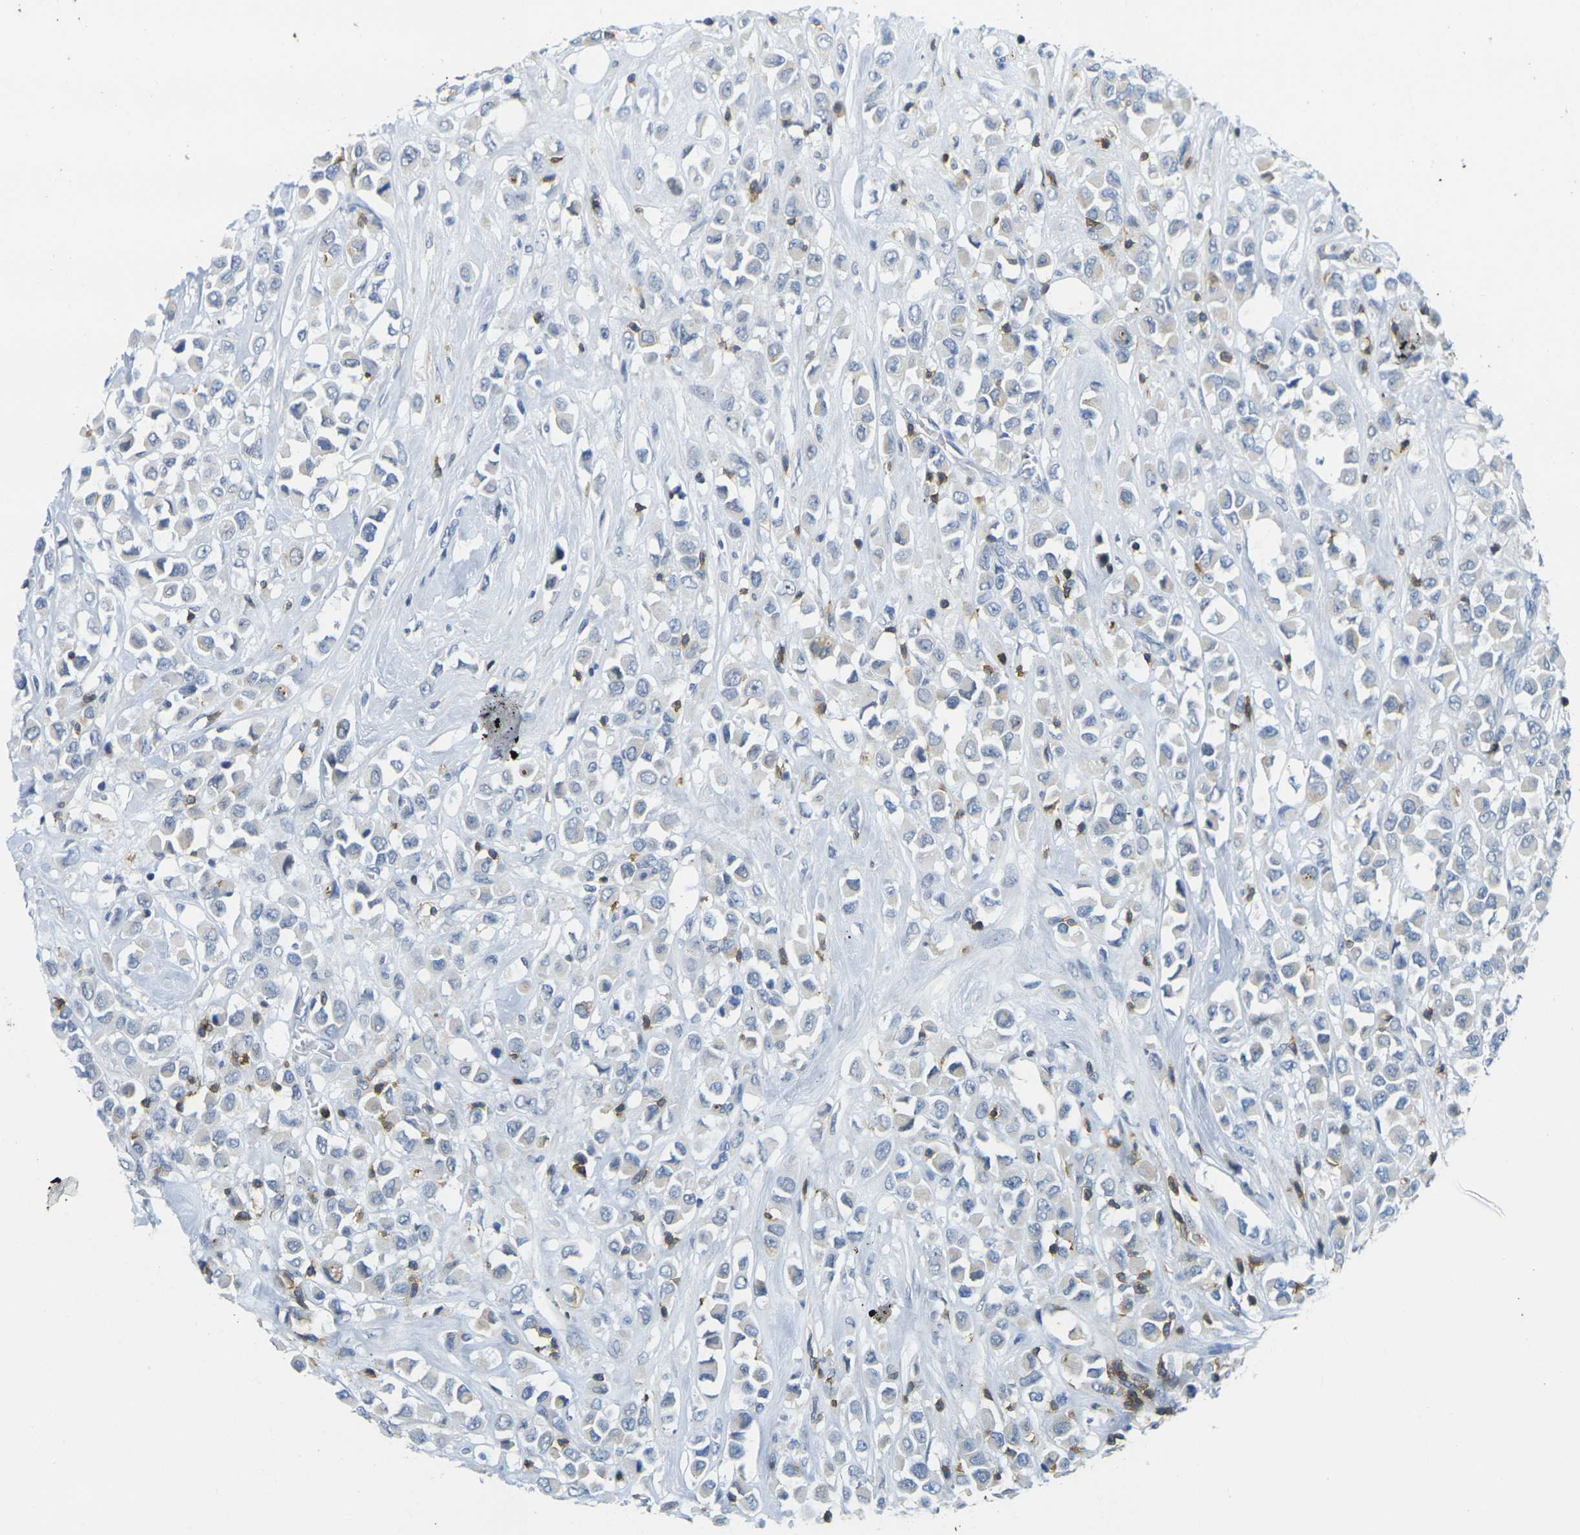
{"staining": {"intensity": "weak", "quantity": "<25%", "location": "cytoplasmic/membranous"}, "tissue": "breast cancer", "cell_type": "Tumor cells", "image_type": "cancer", "snomed": [{"axis": "morphology", "description": "Duct carcinoma"}, {"axis": "topography", "description": "Breast"}], "caption": "Tumor cells are negative for protein expression in human breast cancer (infiltrating ductal carcinoma).", "gene": "CD3D", "patient": {"sex": "female", "age": 61}}